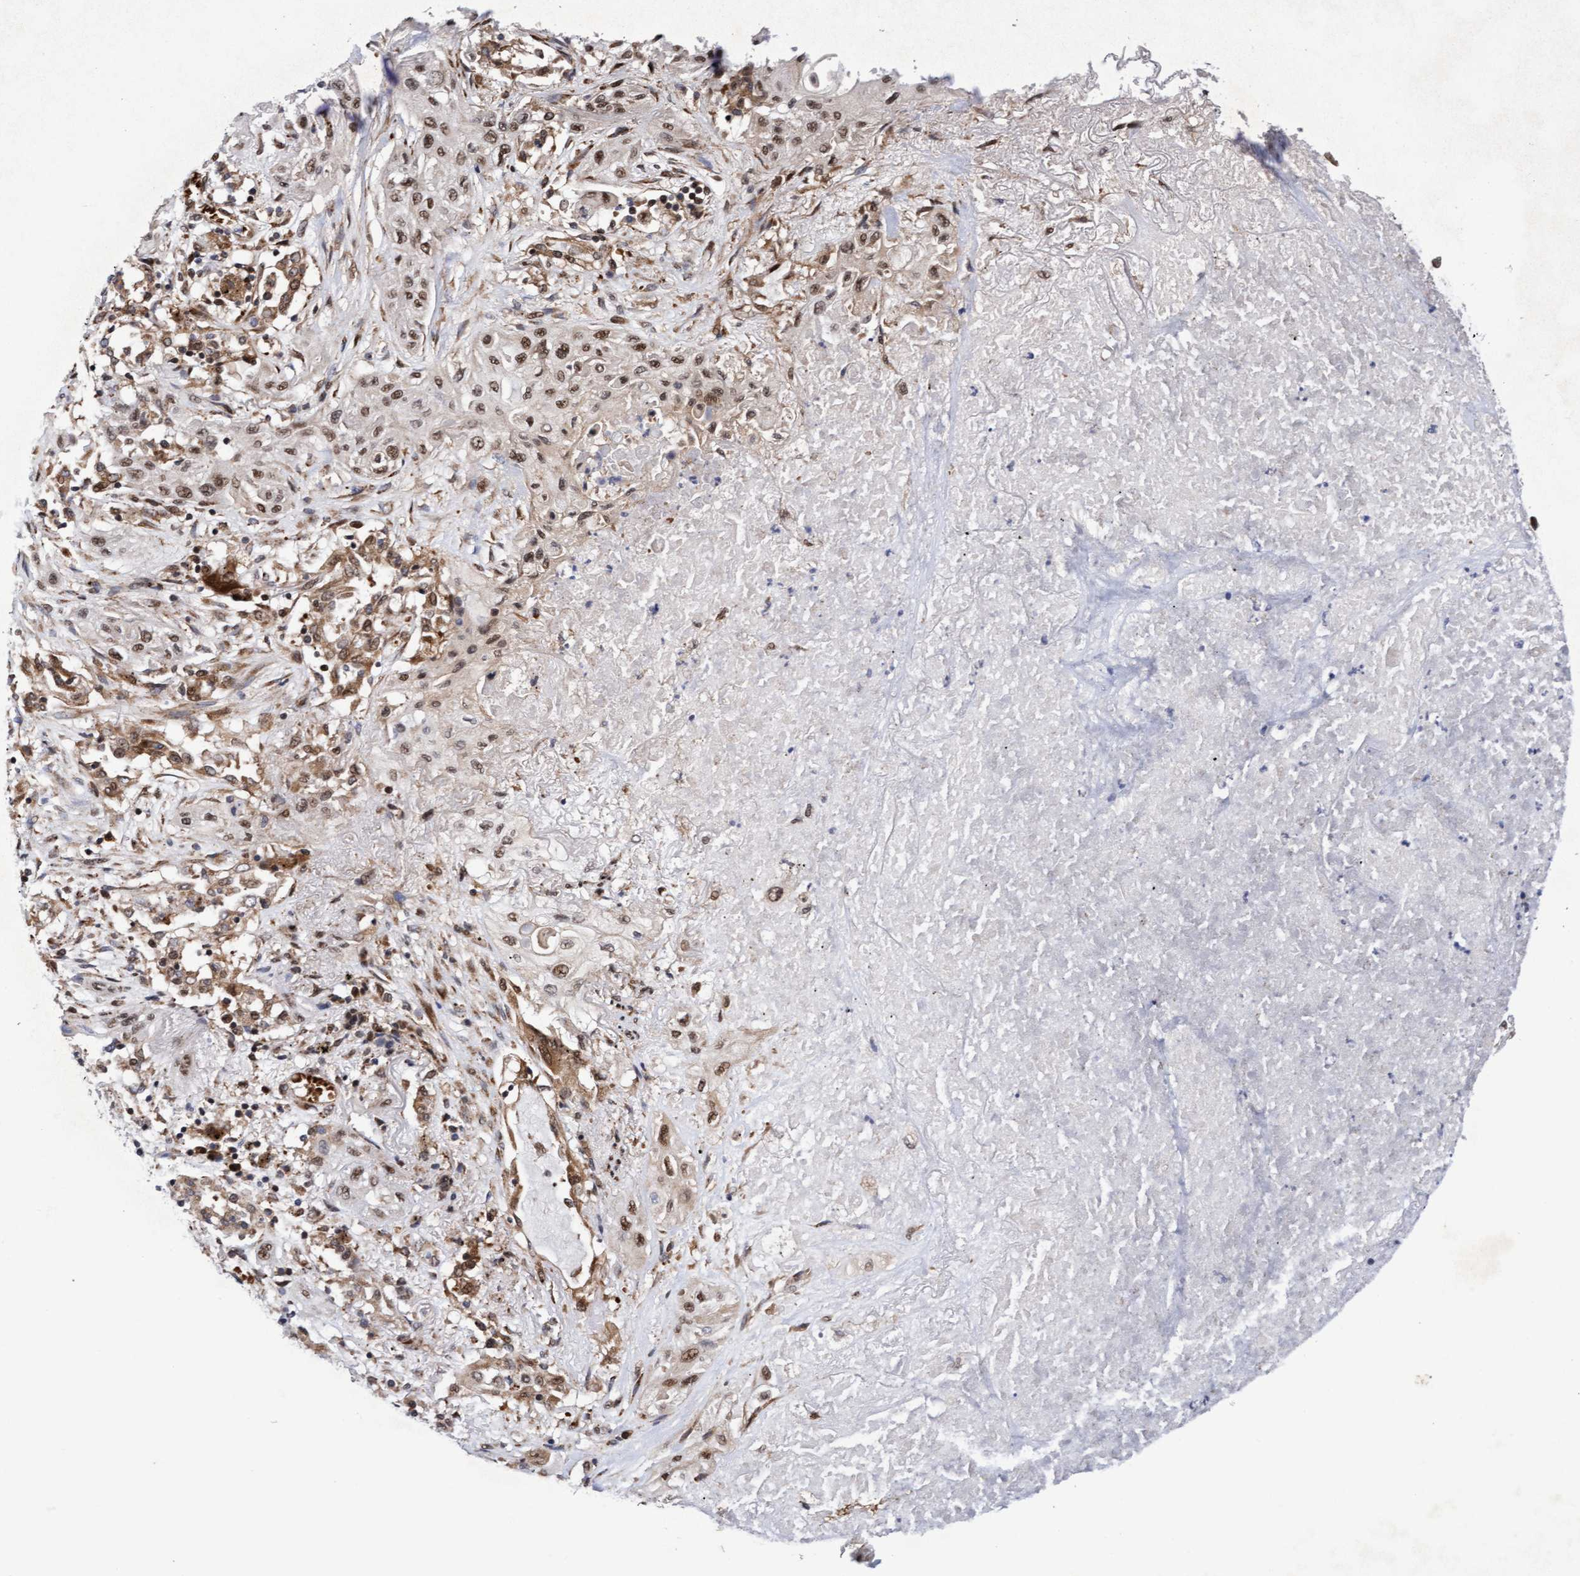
{"staining": {"intensity": "moderate", "quantity": ">75%", "location": "cytoplasmic/membranous,nuclear"}, "tissue": "lung cancer", "cell_type": "Tumor cells", "image_type": "cancer", "snomed": [{"axis": "morphology", "description": "Squamous cell carcinoma, NOS"}, {"axis": "topography", "description": "Lung"}], "caption": "This histopathology image exhibits immunohistochemistry staining of human lung cancer (squamous cell carcinoma), with medium moderate cytoplasmic/membranous and nuclear expression in approximately >75% of tumor cells.", "gene": "TANC2", "patient": {"sex": "female", "age": 47}}